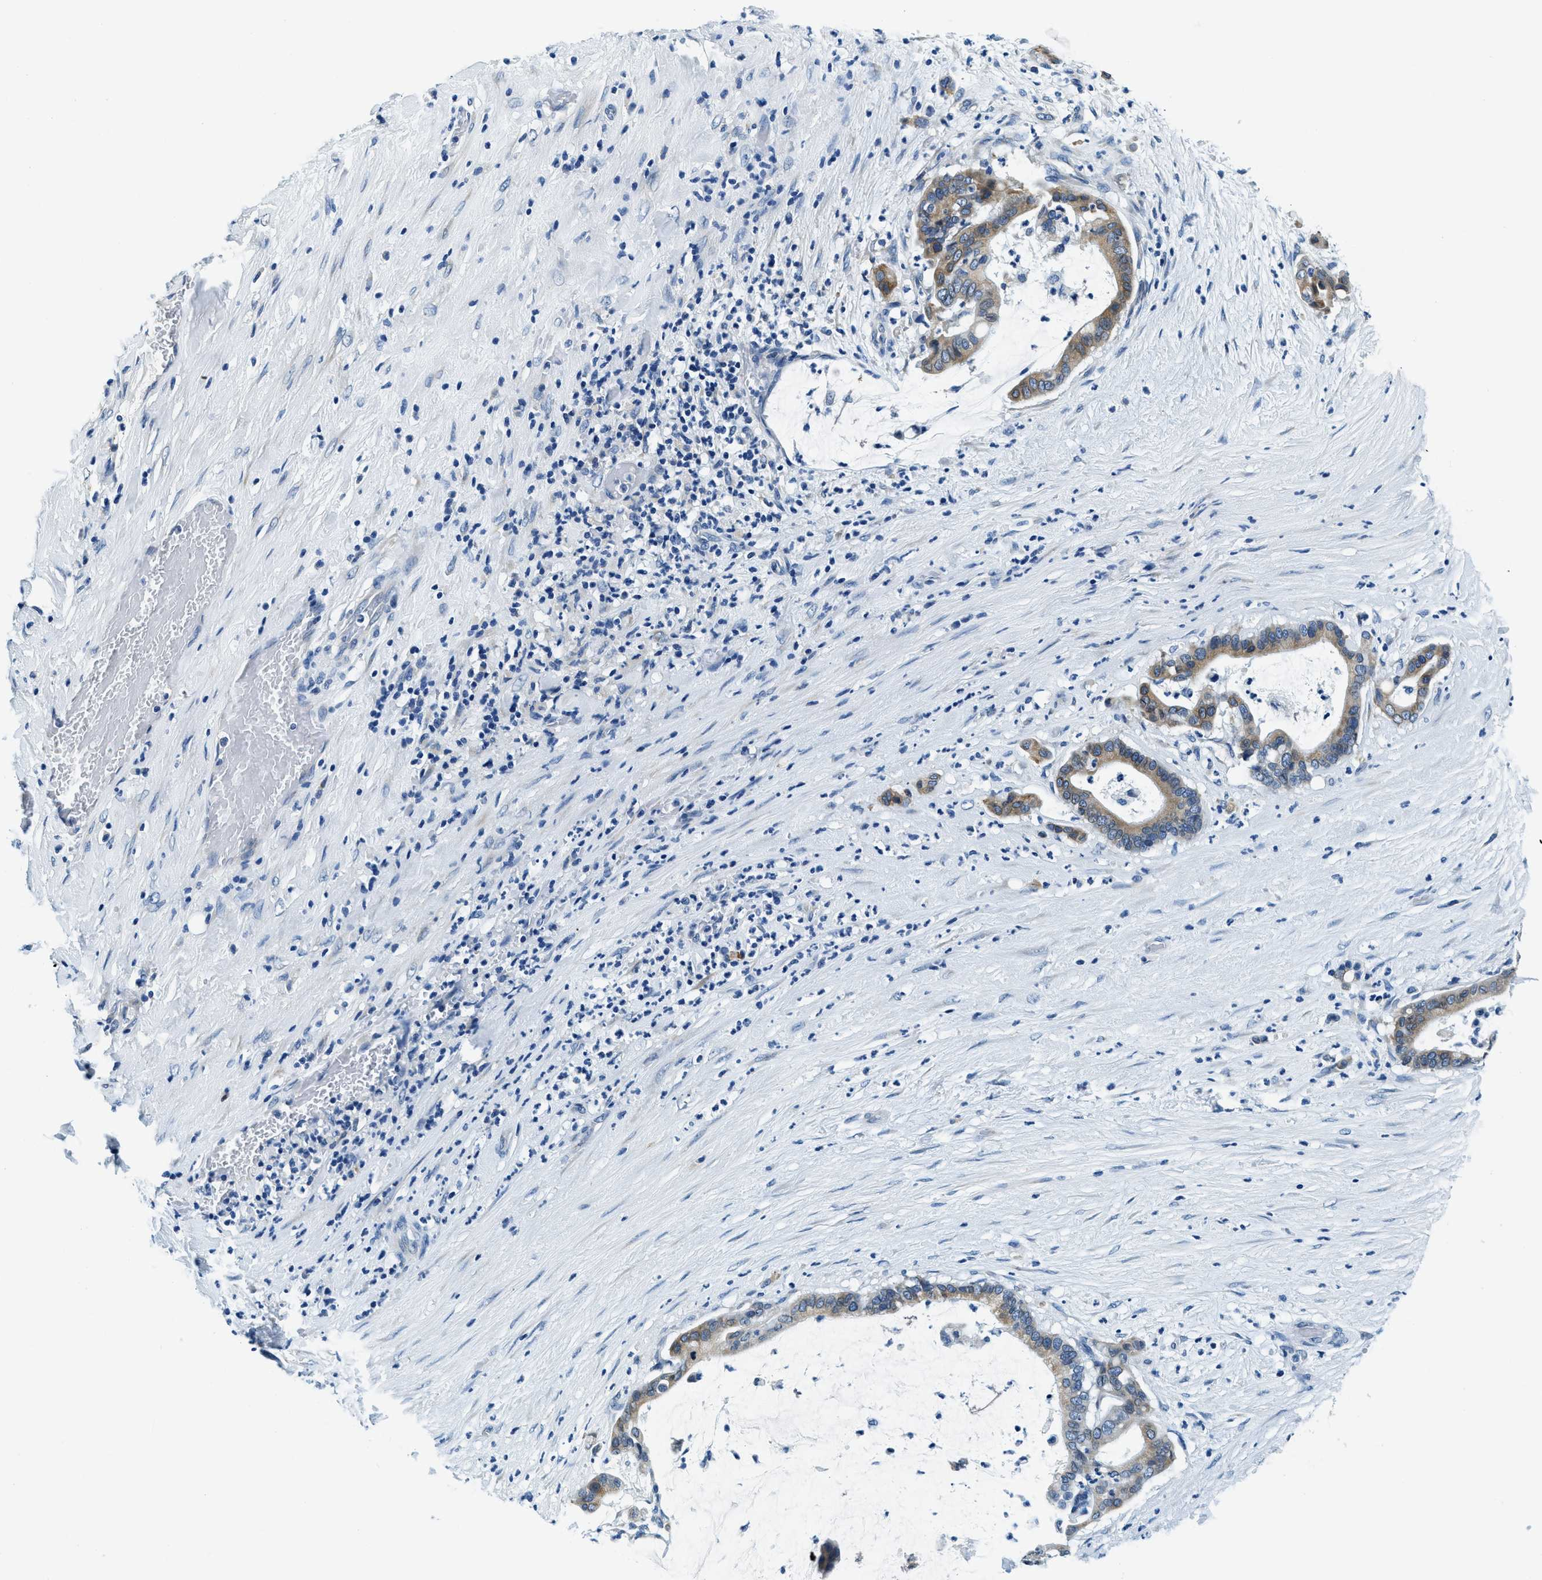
{"staining": {"intensity": "moderate", "quantity": ">75%", "location": "cytoplasmic/membranous"}, "tissue": "pancreatic cancer", "cell_type": "Tumor cells", "image_type": "cancer", "snomed": [{"axis": "morphology", "description": "Adenocarcinoma, NOS"}, {"axis": "topography", "description": "Pancreas"}], "caption": "Immunohistochemistry (IHC) (DAB) staining of adenocarcinoma (pancreatic) reveals moderate cytoplasmic/membranous protein staining in approximately >75% of tumor cells.", "gene": "UBAC2", "patient": {"sex": "male", "age": 41}}